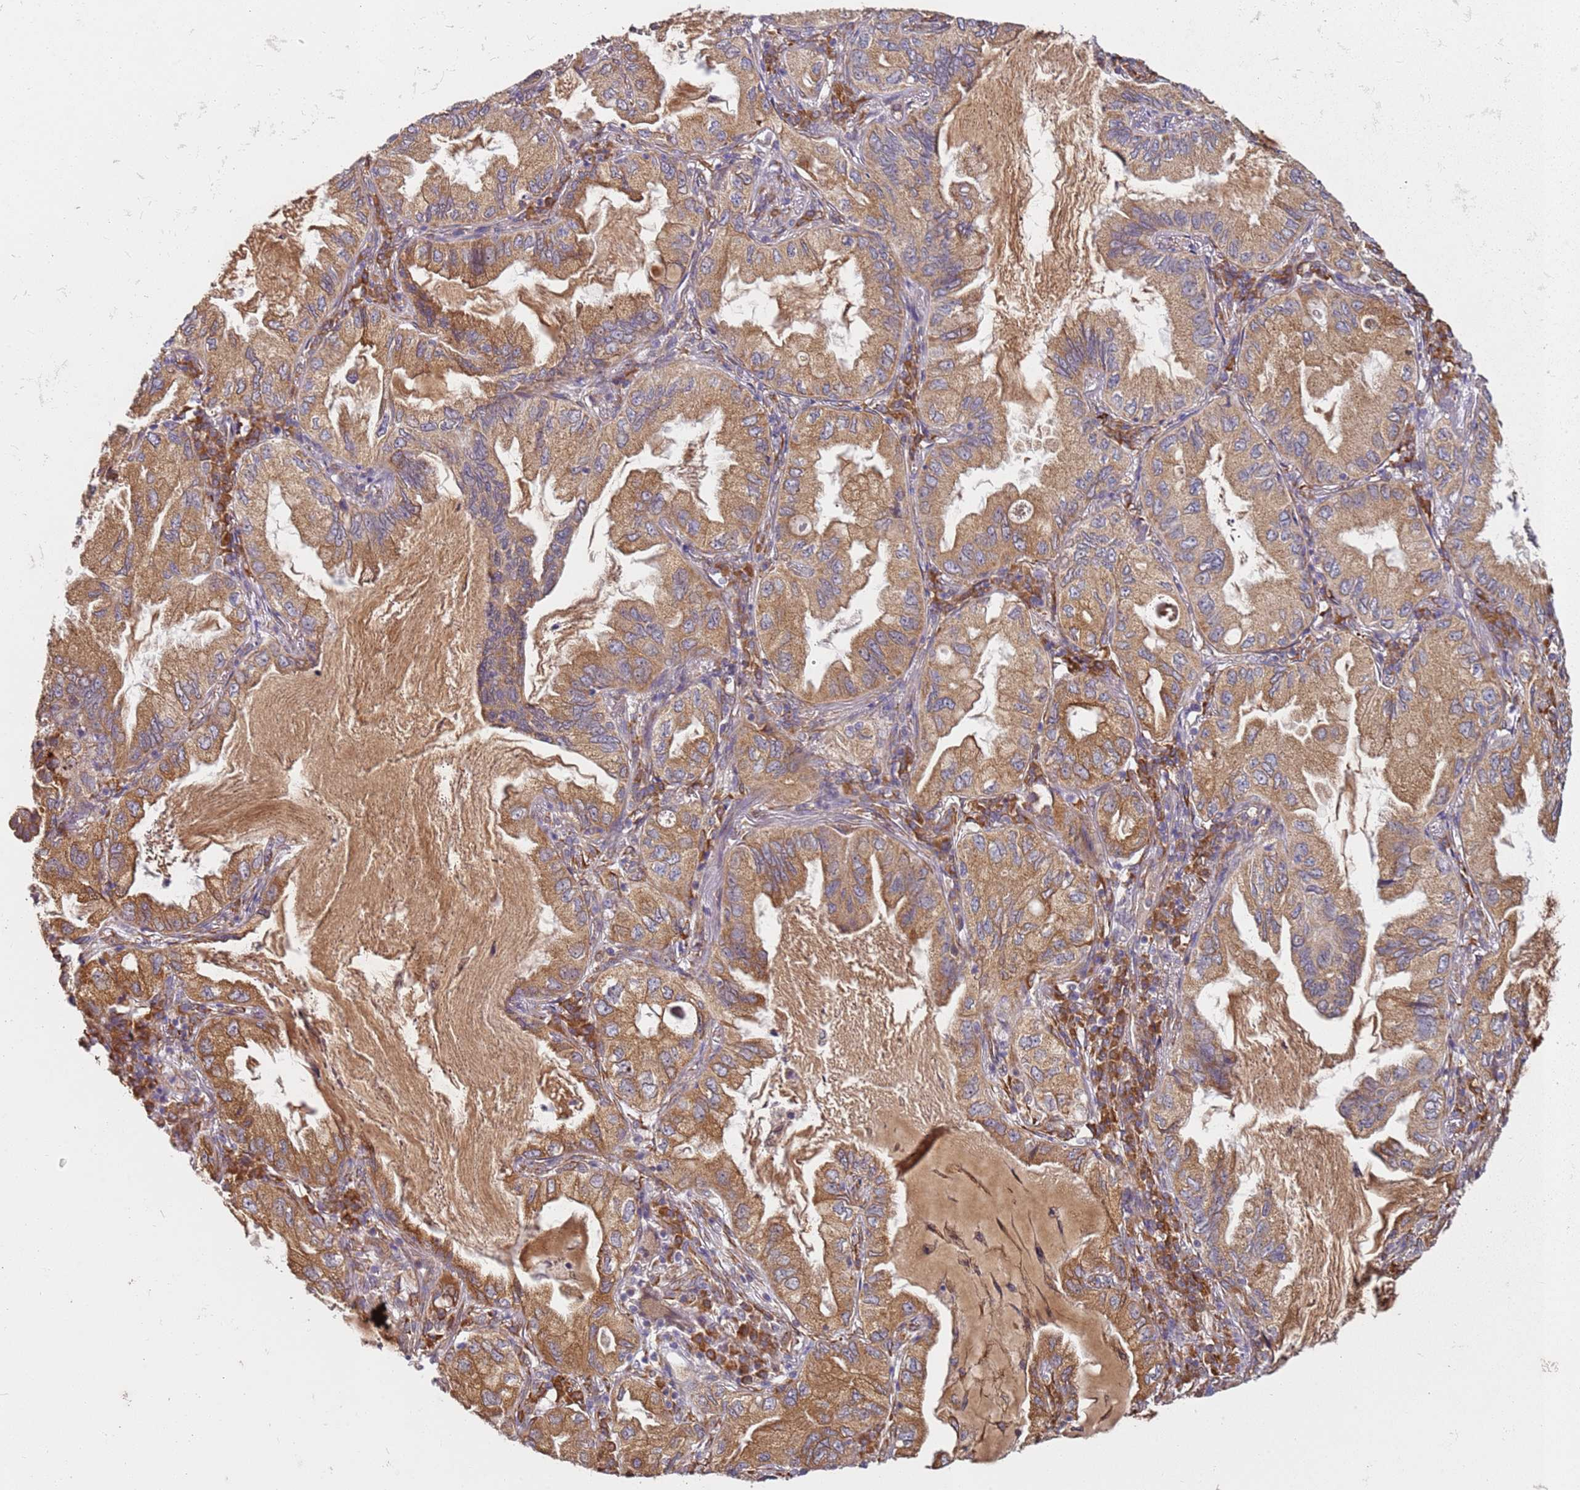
{"staining": {"intensity": "moderate", "quantity": ">75%", "location": "cytoplasmic/membranous"}, "tissue": "lung cancer", "cell_type": "Tumor cells", "image_type": "cancer", "snomed": [{"axis": "morphology", "description": "Adenocarcinoma, NOS"}, {"axis": "topography", "description": "Lung"}], "caption": "A histopathology image of lung cancer (adenocarcinoma) stained for a protein displays moderate cytoplasmic/membranous brown staining in tumor cells.", "gene": "ARFRP1", "patient": {"sex": "female", "age": 69}}